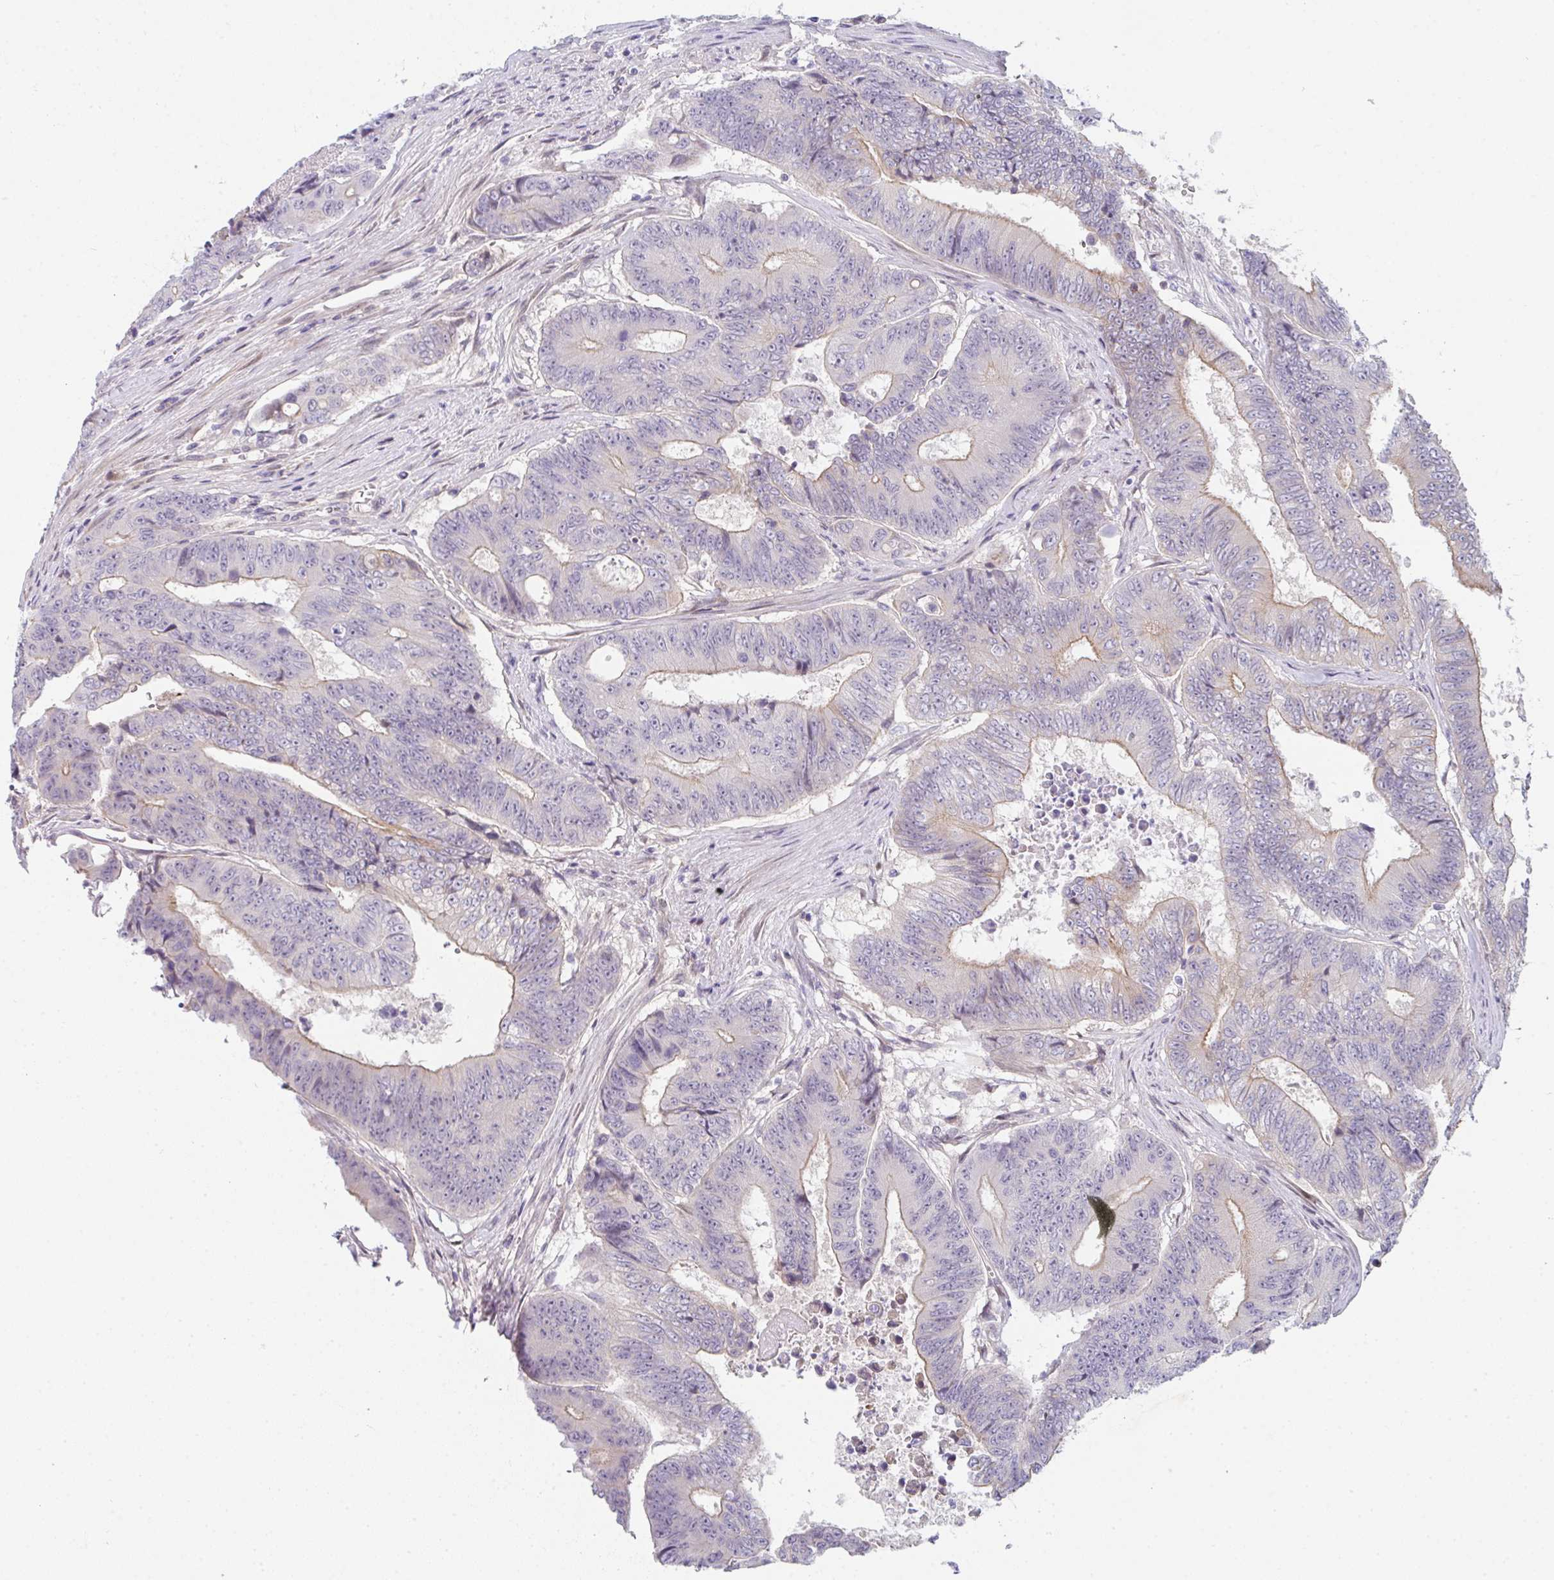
{"staining": {"intensity": "weak", "quantity": "25%-75%", "location": "cytoplasmic/membranous"}, "tissue": "colorectal cancer", "cell_type": "Tumor cells", "image_type": "cancer", "snomed": [{"axis": "morphology", "description": "Adenocarcinoma, NOS"}, {"axis": "topography", "description": "Colon"}], "caption": "Brown immunohistochemical staining in human colorectal cancer displays weak cytoplasmic/membranous positivity in approximately 25%-75% of tumor cells.", "gene": "TNFRSF10A", "patient": {"sex": "female", "age": 48}}